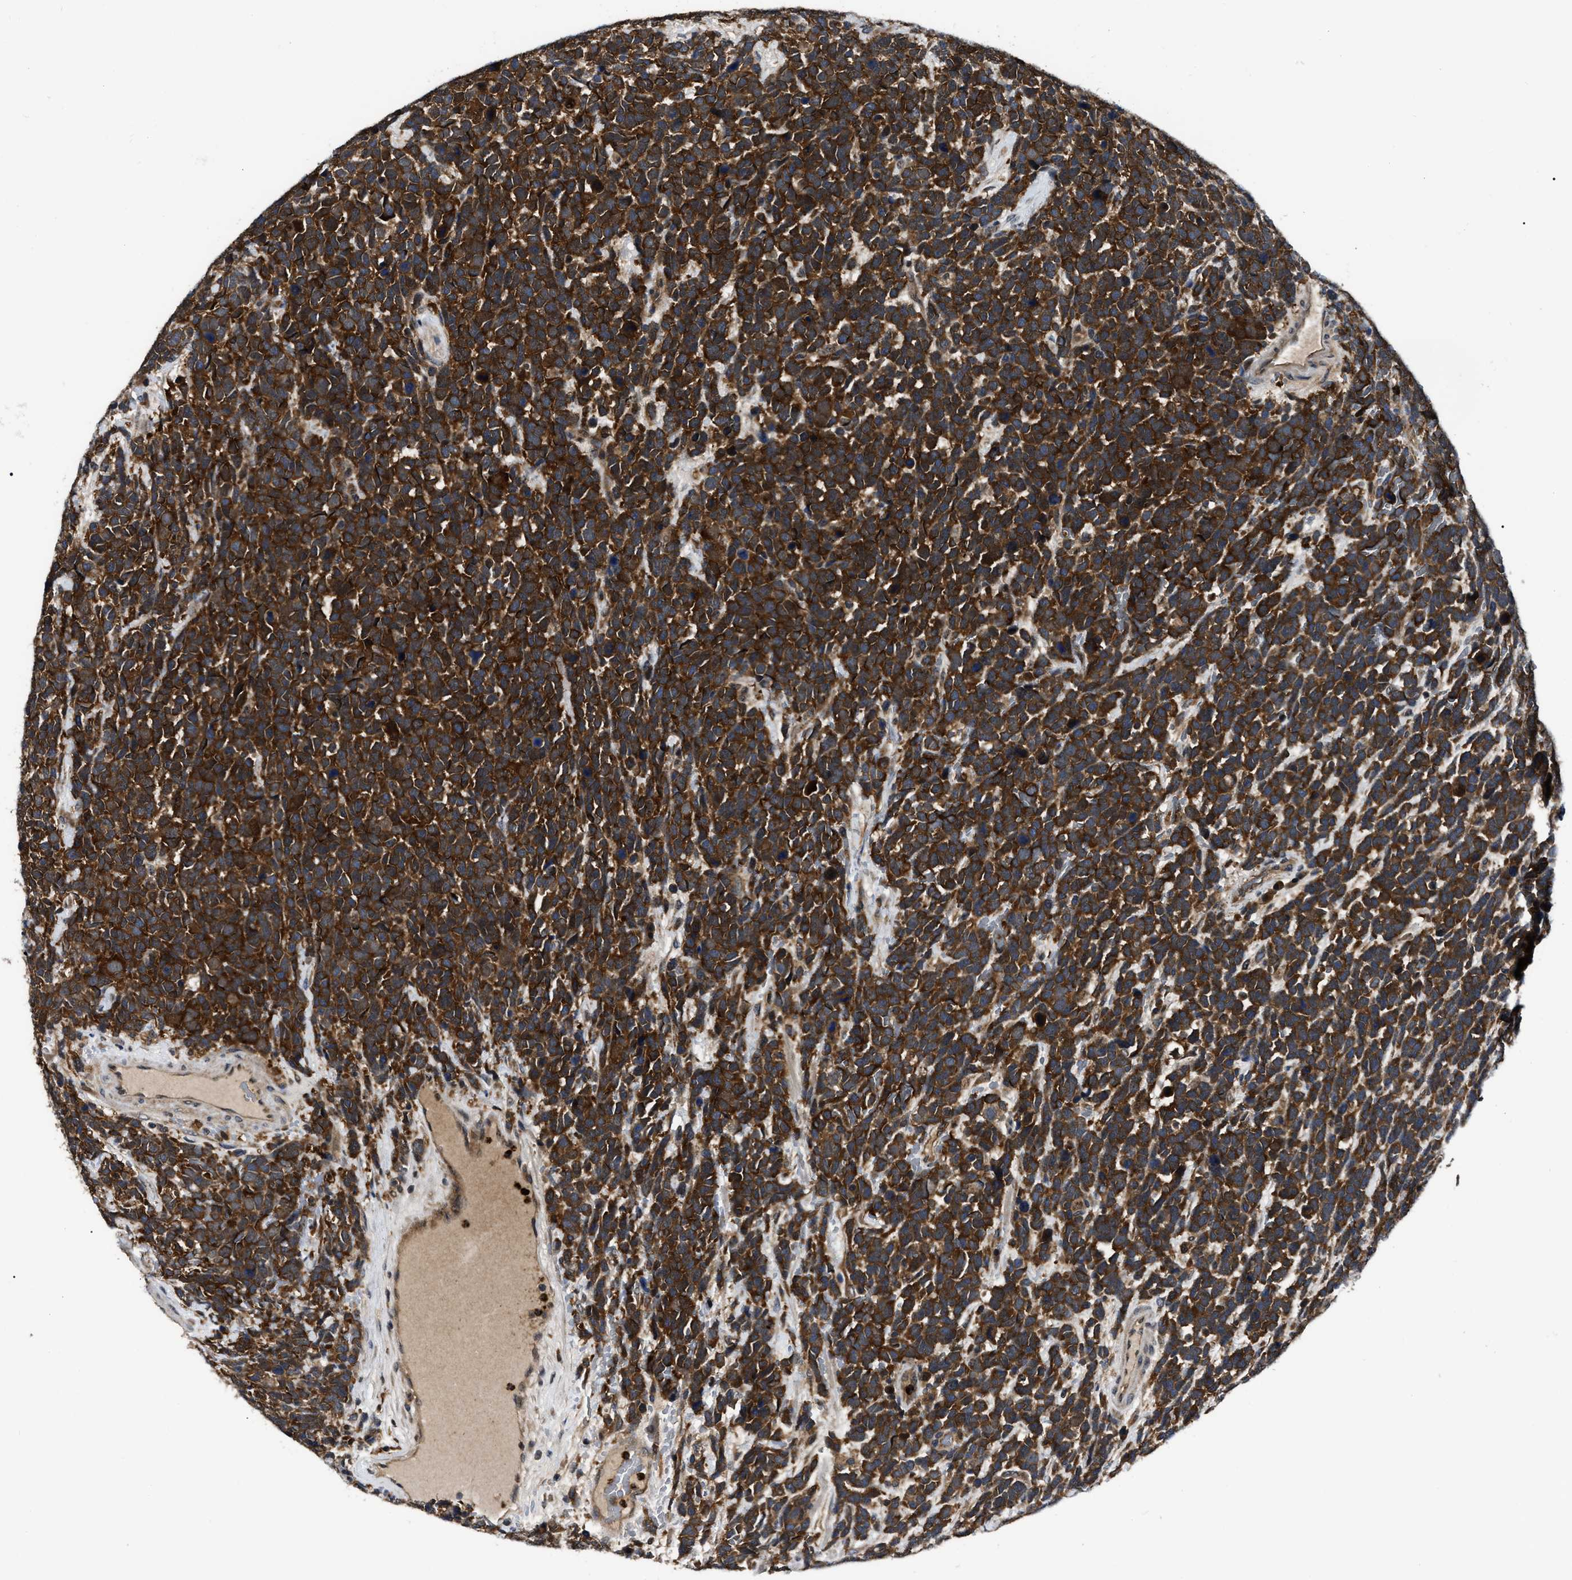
{"staining": {"intensity": "strong", "quantity": ">75%", "location": "cytoplasmic/membranous"}, "tissue": "urothelial cancer", "cell_type": "Tumor cells", "image_type": "cancer", "snomed": [{"axis": "morphology", "description": "Urothelial carcinoma, High grade"}, {"axis": "topography", "description": "Urinary bladder"}], "caption": "Urothelial cancer was stained to show a protein in brown. There is high levels of strong cytoplasmic/membranous positivity in about >75% of tumor cells.", "gene": "GET4", "patient": {"sex": "female", "age": 82}}